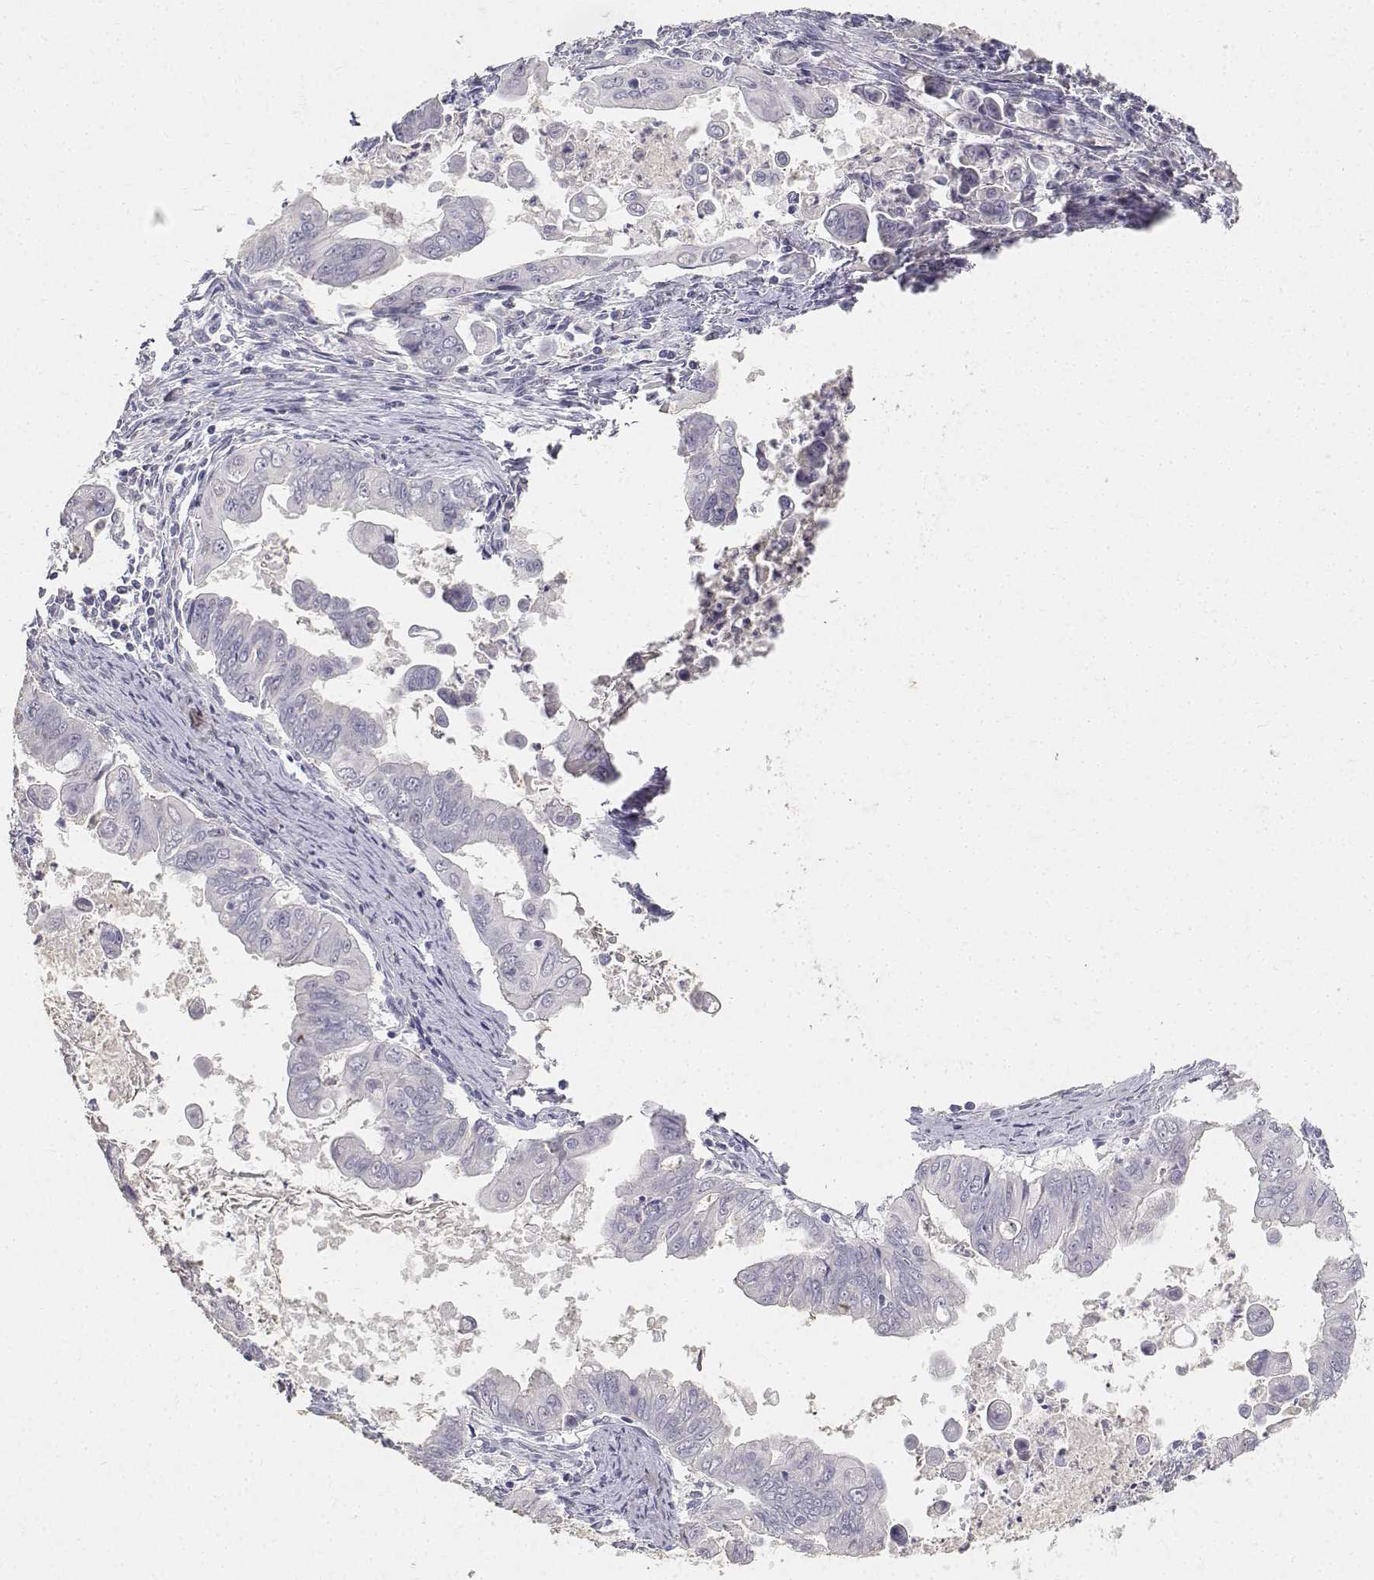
{"staining": {"intensity": "negative", "quantity": "none", "location": "none"}, "tissue": "stomach cancer", "cell_type": "Tumor cells", "image_type": "cancer", "snomed": [{"axis": "morphology", "description": "Adenocarcinoma, NOS"}, {"axis": "topography", "description": "Stomach, upper"}], "caption": "This is a micrograph of immunohistochemistry (IHC) staining of adenocarcinoma (stomach), which shows no positivity in tumor cells. (DAB immunohistochemistry visualized using brightfield microscopy, high magnification).", "gene": "PAEP", "patient": {"sex": "male", "age": 80}}